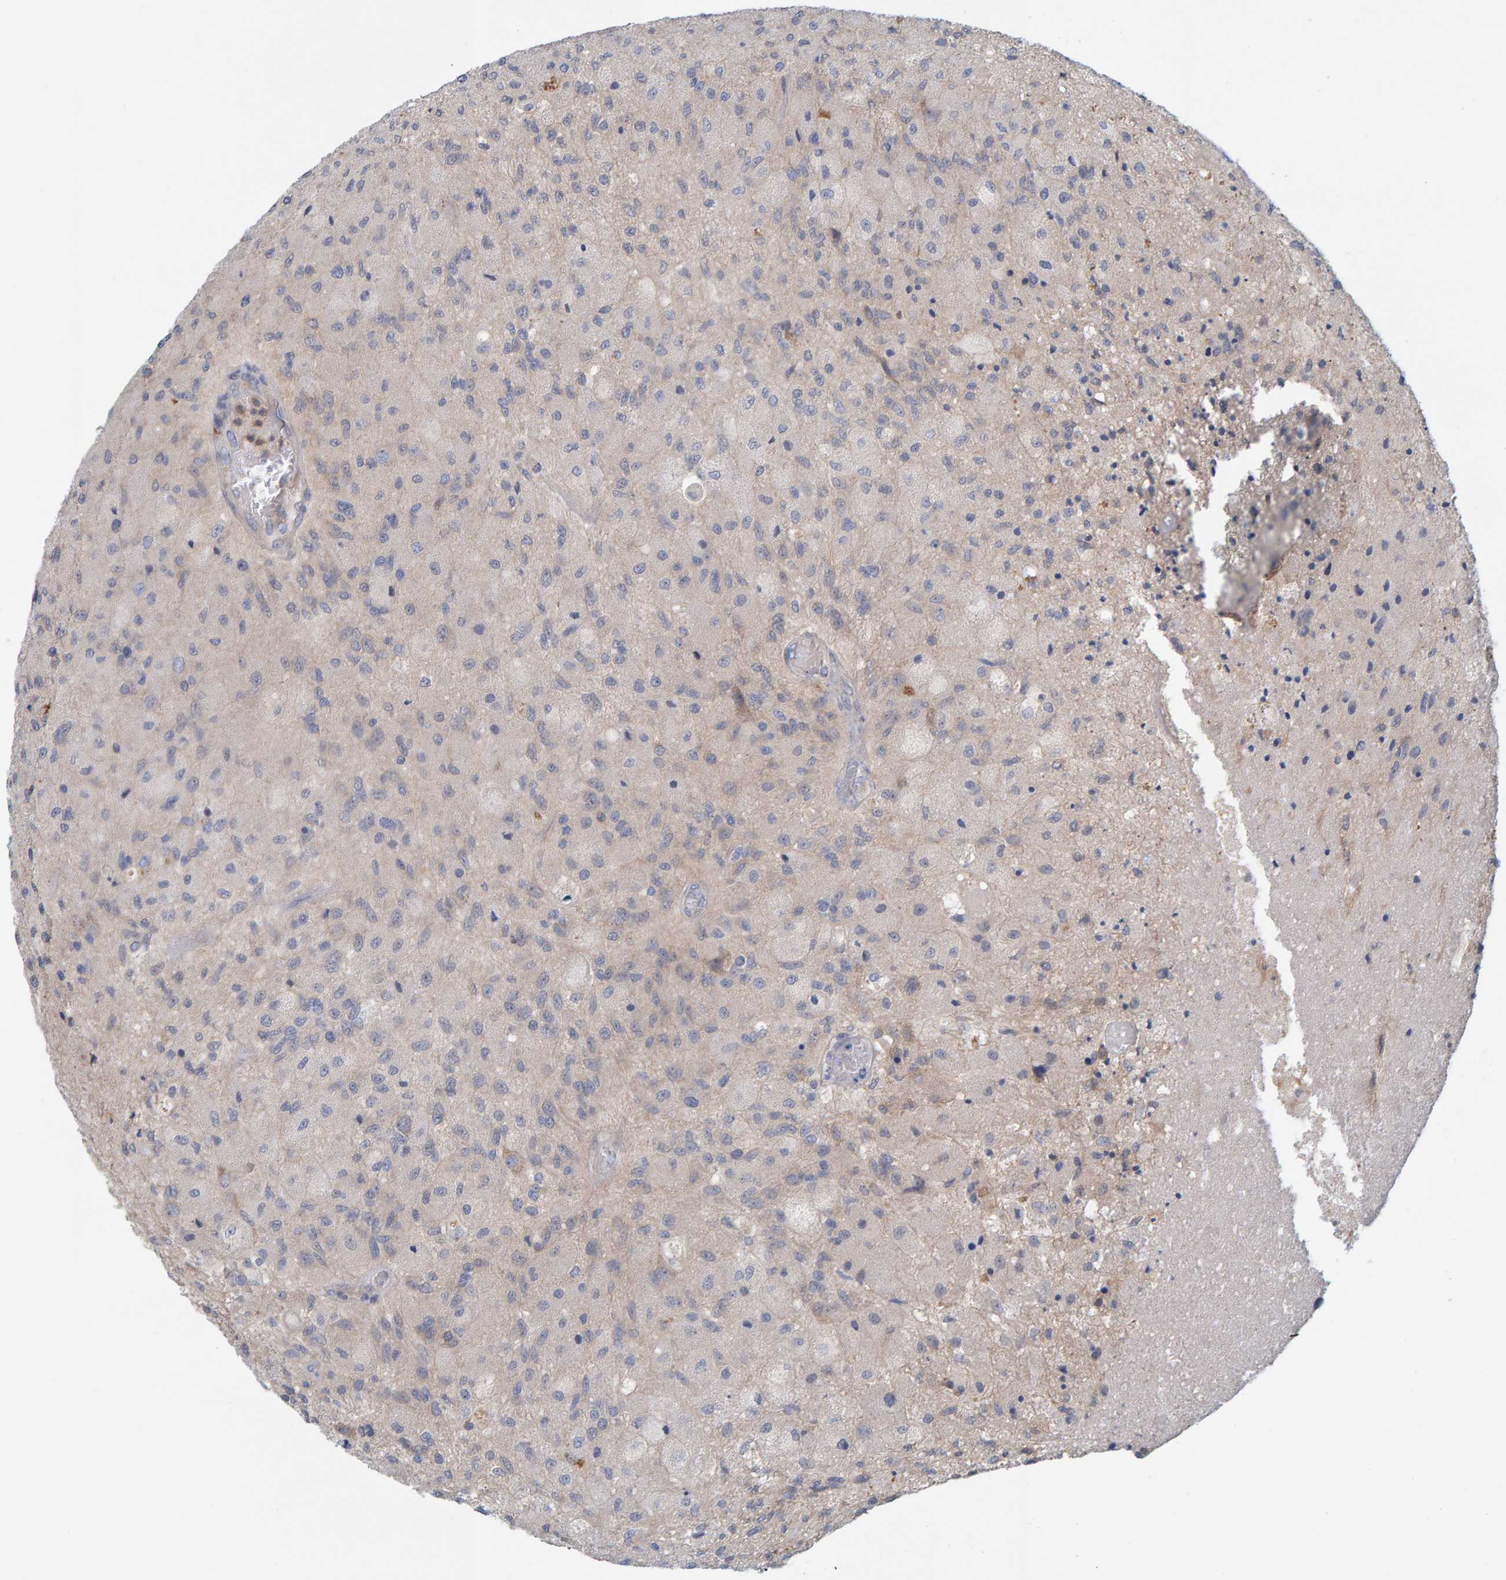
{"staining": {"intensity": "negative", "quantity": "none", "location": "none"}, "tissue": "glioma", "cell_type": "Tumor cells", "image_type": "cancer", "snomed": [{"axis": "morphology", "description": "Normal tissue, NOS"}, {"axis": "morphology", "description": "Glioma, malignant, High grade"}, {"axis": "topography", "description": "Cerebral cortex"}], "caption": "A histopathology image of human malignant high-grade glioma is negative for staining in tumor cells.", "gene": "TATDN1", "patient": {"sex": "male", "age": 77}}